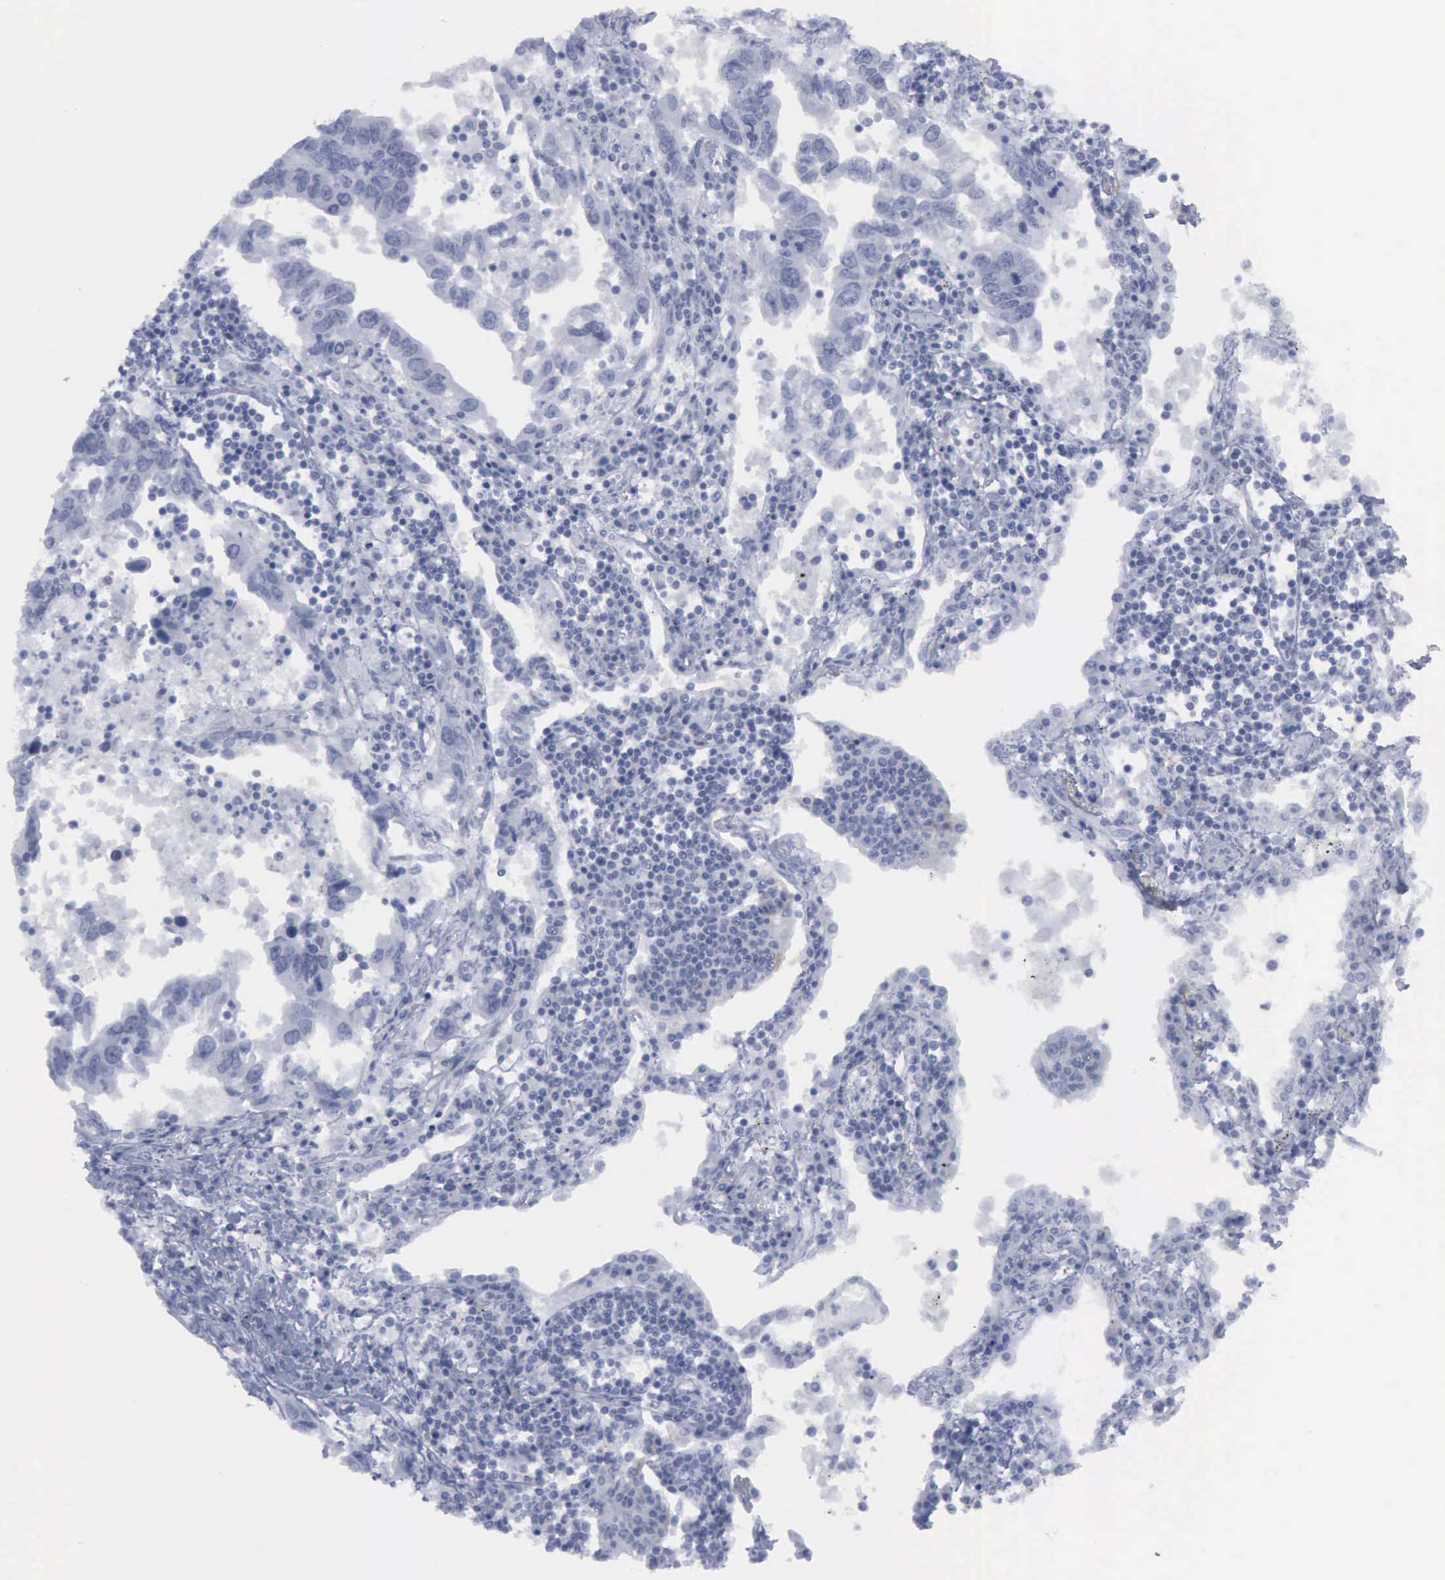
{"staining": {"intensity": "negative", "quantity": "none", "location": "none"}, "tissue": "lung cancer", "cell_type": "Tumor cells", "image_type": "cancer", "snomed": [{"axis": "morphology", "description": "Adenocarcinoma, NOS"}, {"axis": "topography", "description": "Lung"}], "caption": "The micrograph demonstrates no staining of tumor cells in lung cancer.", "gene": "VCAM1", "patient": {"sex": "male", "age": 48}}